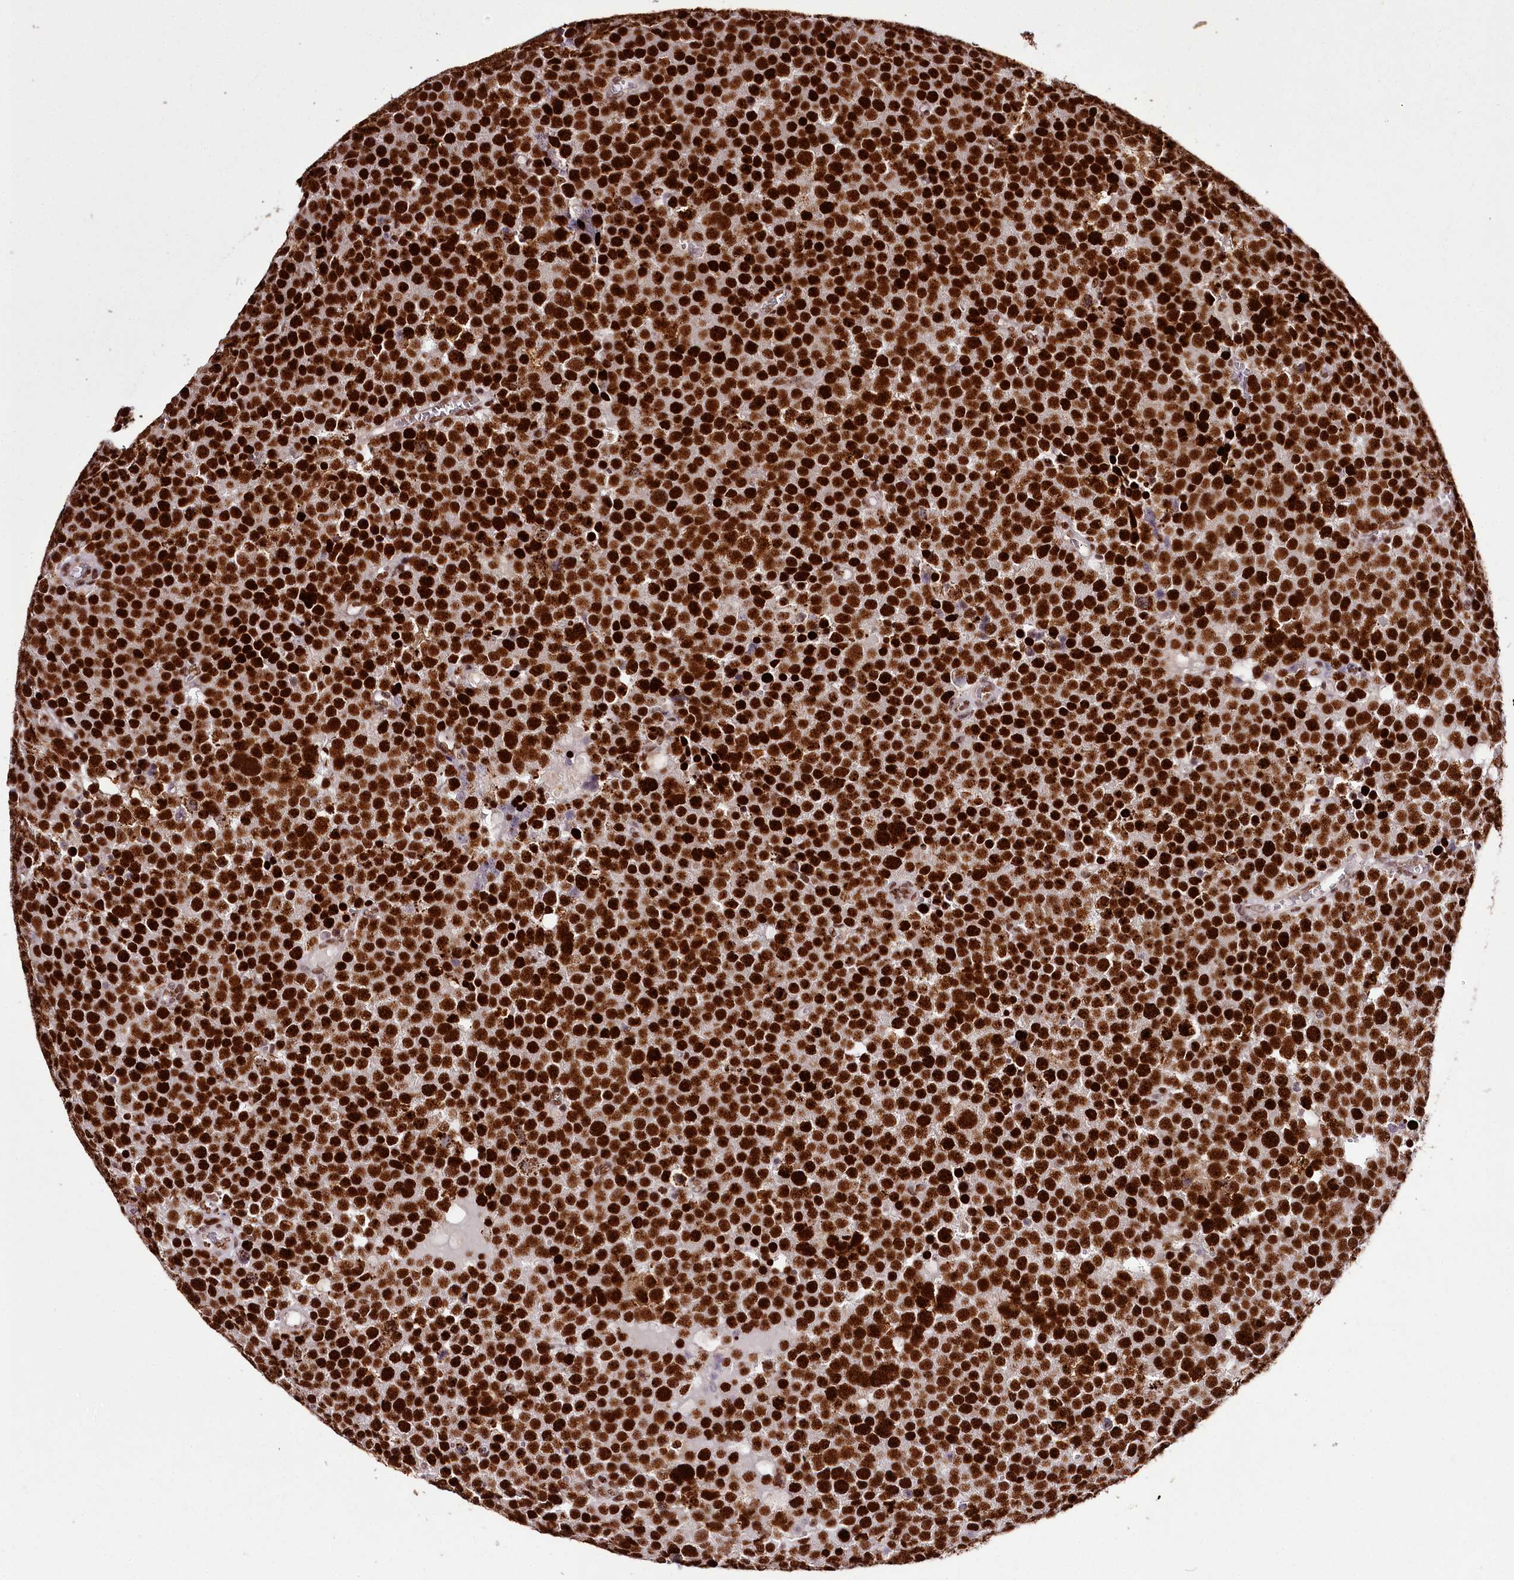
{"staining": {"intensity": "strong", "quantity": ">75%", "location": "nuclear"}, "tissue": "testis cancer", "cell_type": "Tumor cells", "image_type": "cancer", "snomed": [{"axis": "morphology", "description": "Seminoma, NOS"}, {"axis": "topography", "description": "Testis"}], "caption": "Tumor cells display strong nuclear positivity in approximately >75% of cells in testis cancer (seminoma).", "gene": "PSPC1", "patient": {"sex": "male", "age": 71}}